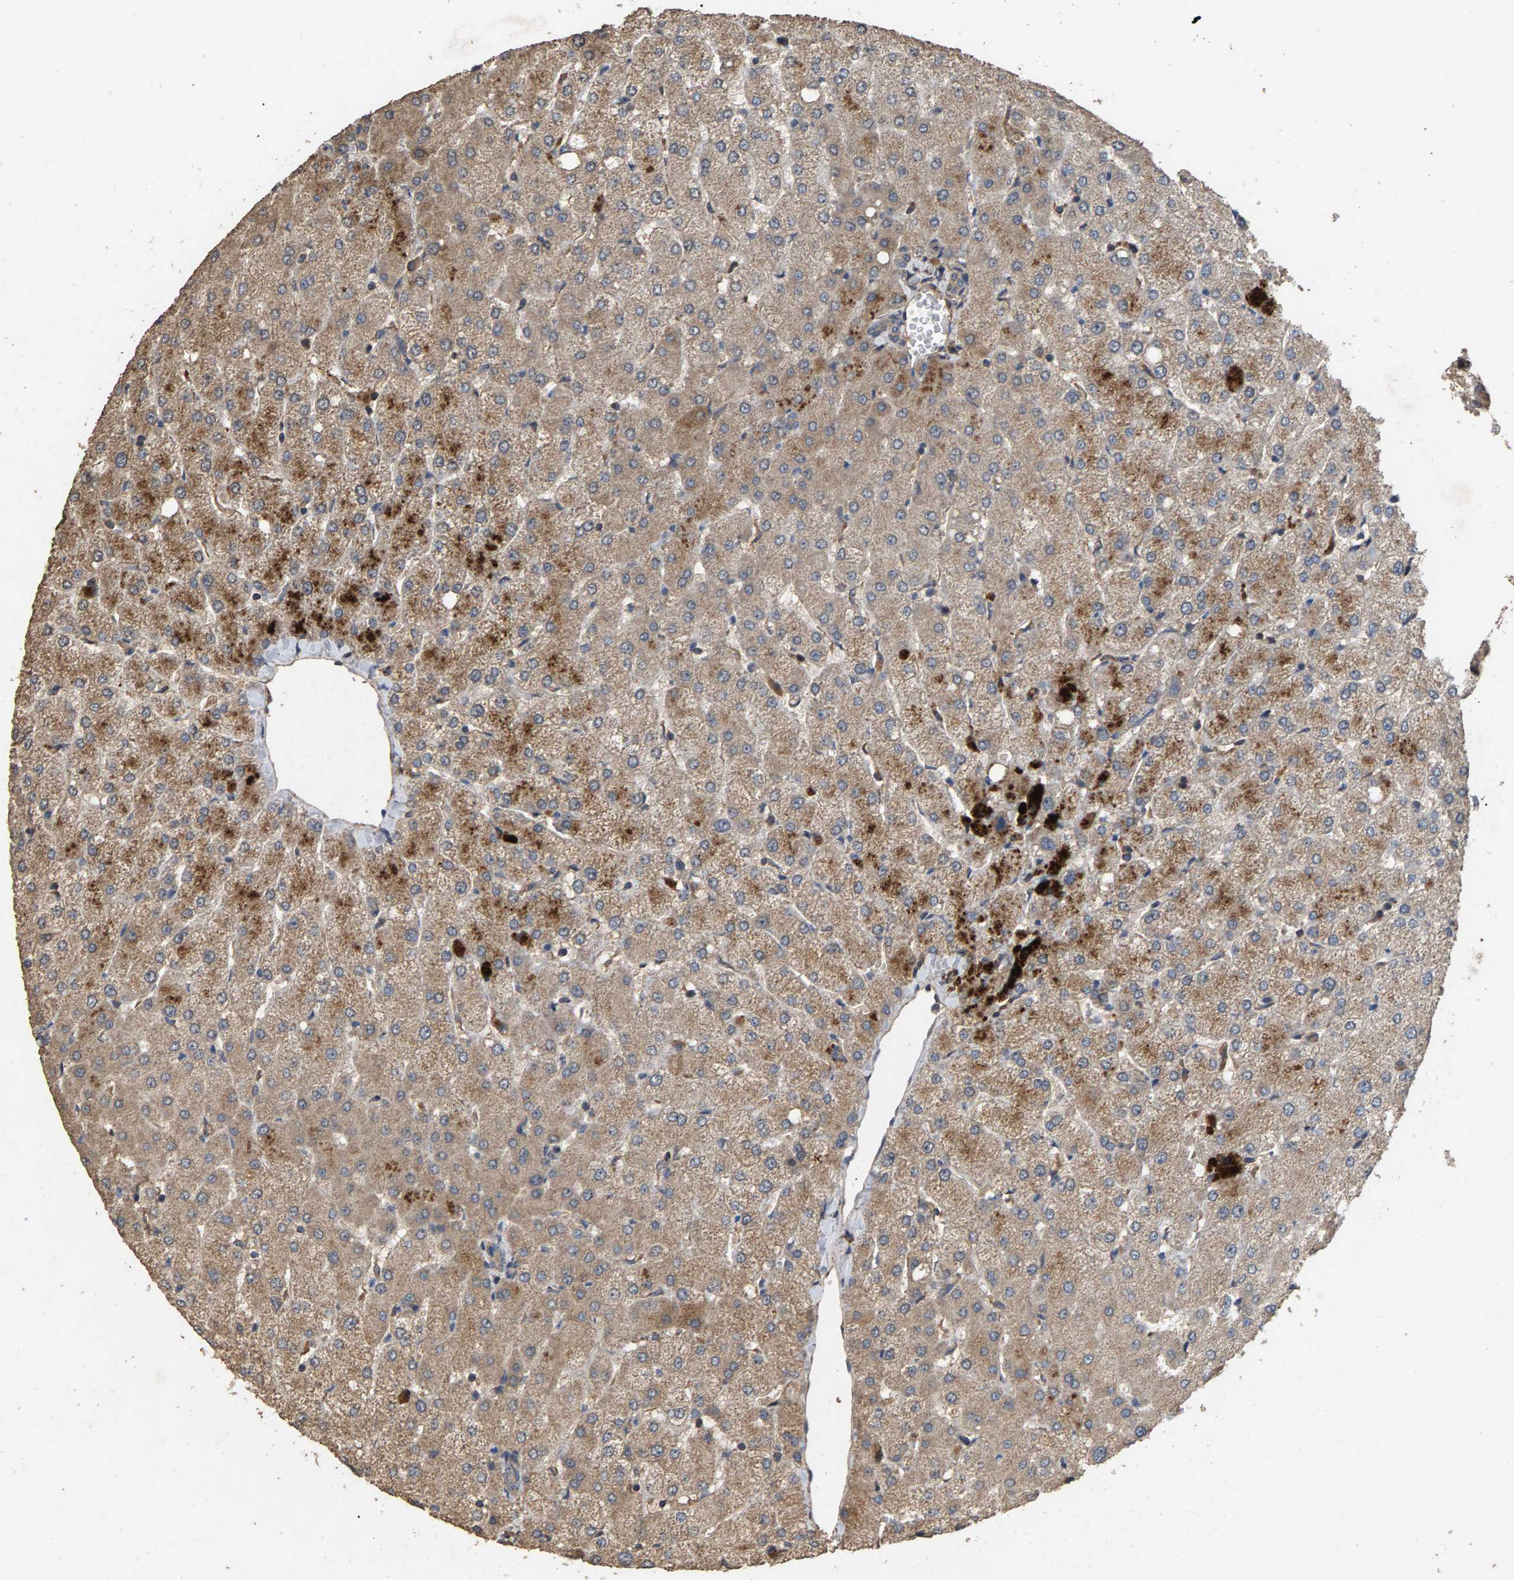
{"staining": {"intensity": "weak", "quantity": ">75%", "location": "cytoplasmic/membranous"}, "tissue": "liver", "cell_type": "Cholangiocytes", "image_type": "normal", "snomed": [{"axis": "morphology", "description": "Normal tissue, NOS"}, {"axis": "topography", "description": "Liver"}], "caption": "High-magnification brightfield microscopy of unremarkable liver stained with DAB (brown) and counterstained with hematoxylin (blue). cholangiocytes exhibit weak cytoplasmic/membranous expression is identified in about>75% of cells. Using DAB (3,3'-diaminobenzidine) (brown) and hematoxylin (blue) stains, captured at high magnification using brightfield microscopy.", "gene": "HTRA3", "patient": {"sex": "female", "age": 54}}